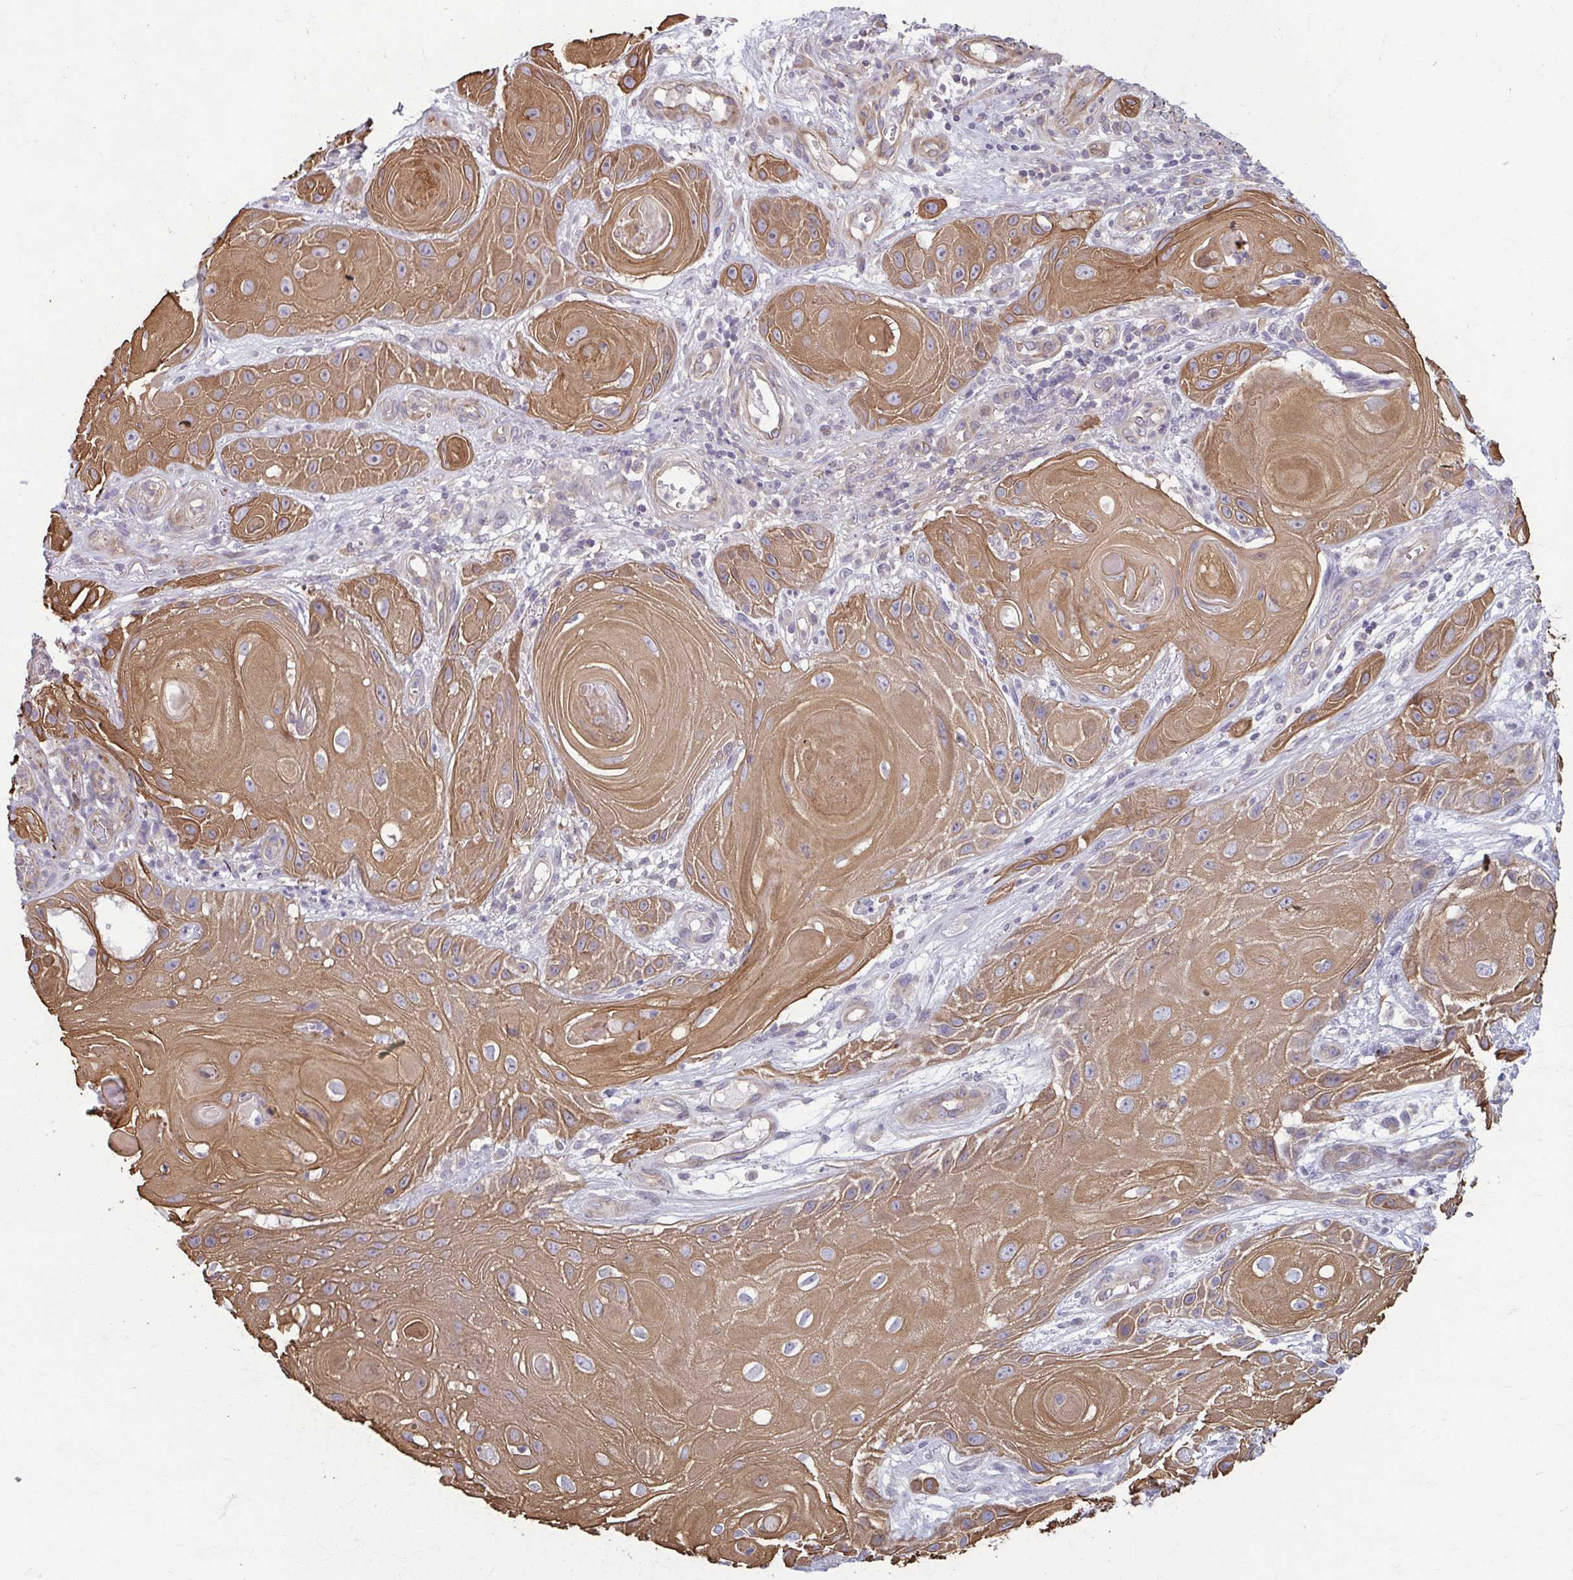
{"staining": {"intensity": "moderate", "quantity": ">75%", "location": "cytoplasmic/membranous"}, "tissue": "skin cancer", "cell_type": "Tumor cells", "image_type": "cancer", "snomed": [{"axis": "morphology", "description": "Squamous cell carcinoma, NOS"}, {"axis": "topography", "description": "Skin"}], "caption": "The histopathology image displays staining of skin squamous cell carcinoma, revealing moderate cytoplasmic/membranous protein expression (brown color) within tumor cells. (IHC, brightfield microscopy, high magnification).", "gene": "EID2B", "patient": {"sex": "male", "age": 62}}